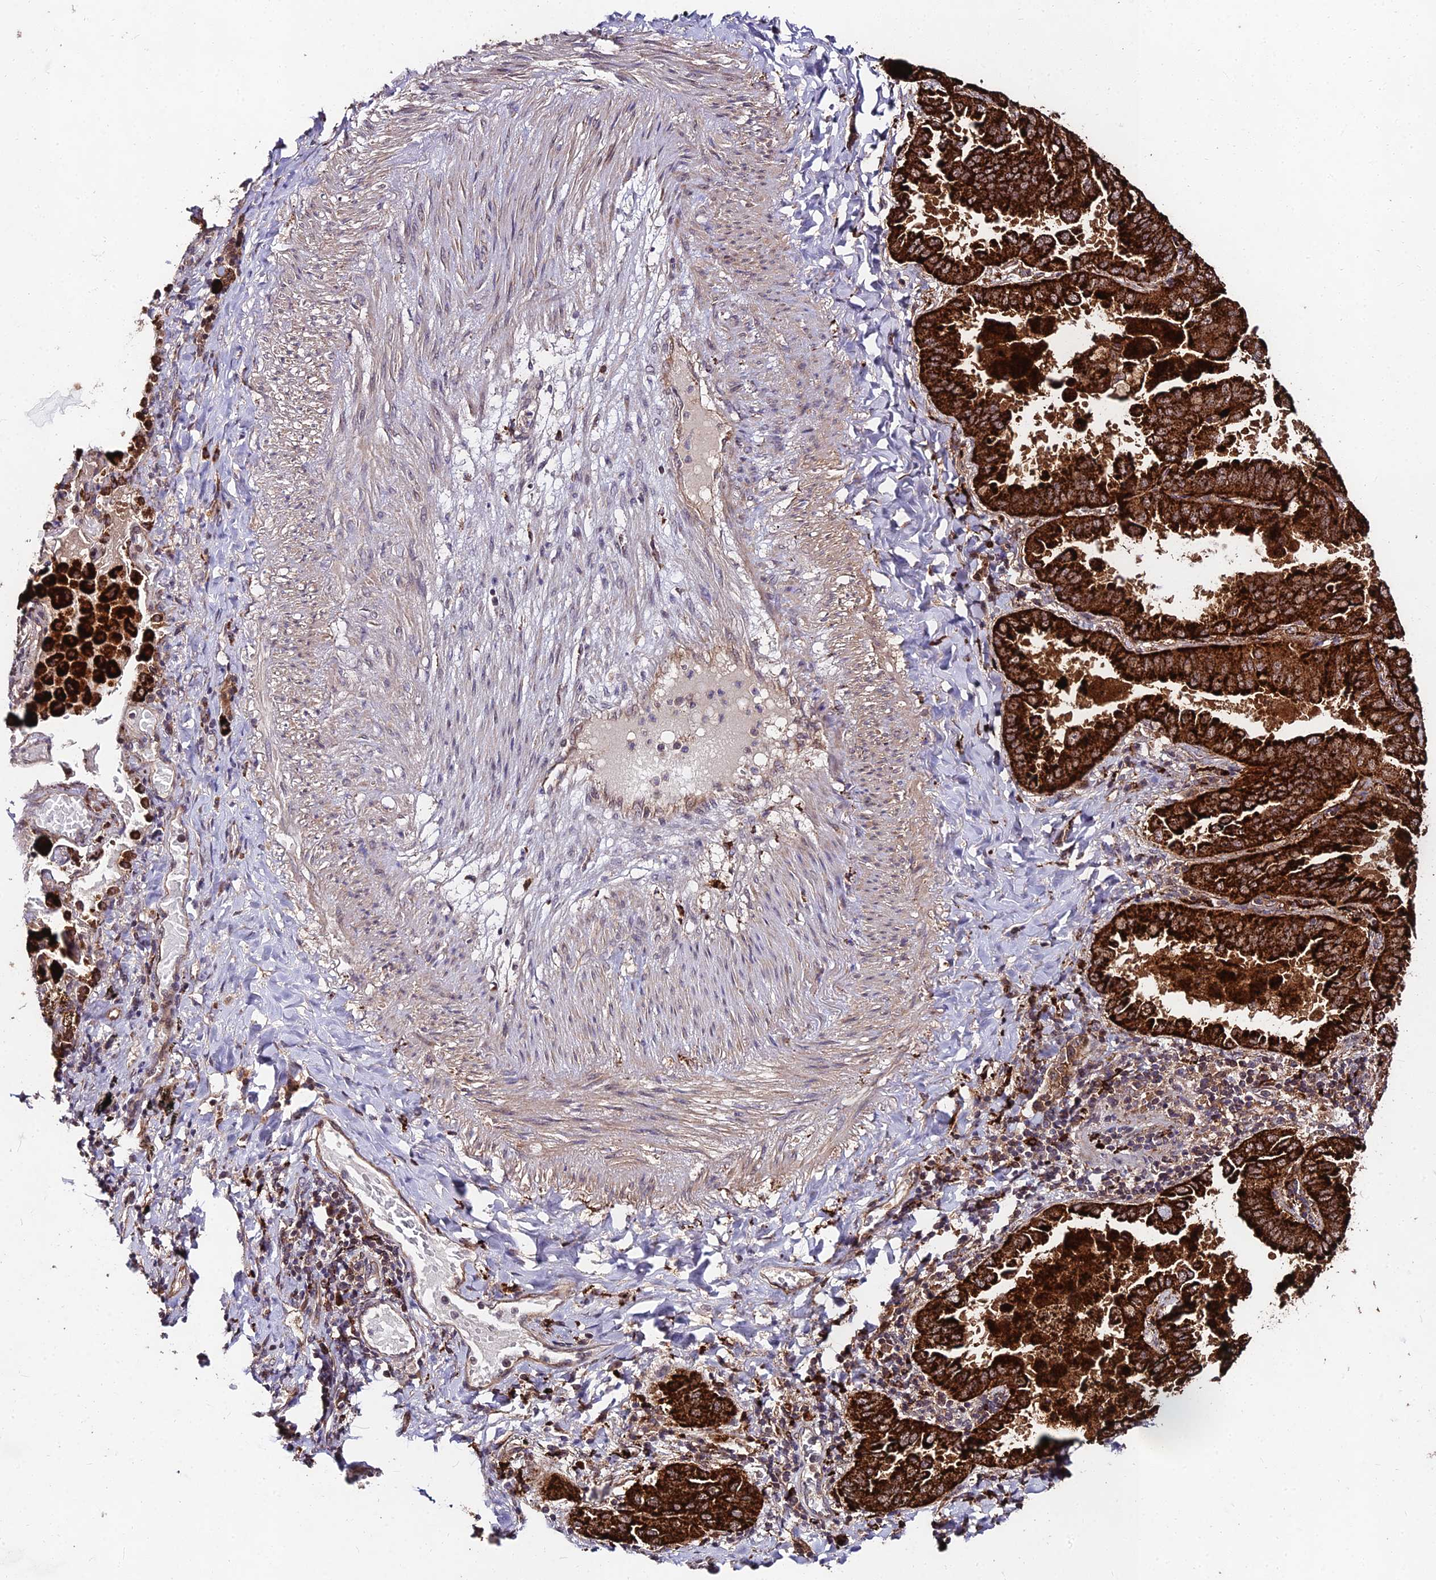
{"staining": {"intensity": "strong", "quantity": ">75%", "location": "cytoplasmic/membranous"}, "tissue": "lung cancer", "cell_type": "Tumor cells", "image_type": "cancer", "snomed": [{"axis": "morphology", "description": "Adenocarcinoma, NOS"}, {"axis": "topography", "description": "Lung"}], "caption": "An image of human lung cancer (adenocarcinoma) stained for a protein exhibits strong cytoplasmic/membranous brown staining in tumor cells. (Stains: DAB in brown, nuclei in blue, Microscopy: brightfield microscopy at high magnification).", "gene": "MKKS", "patient": {"sex": "male", "age": 64}}